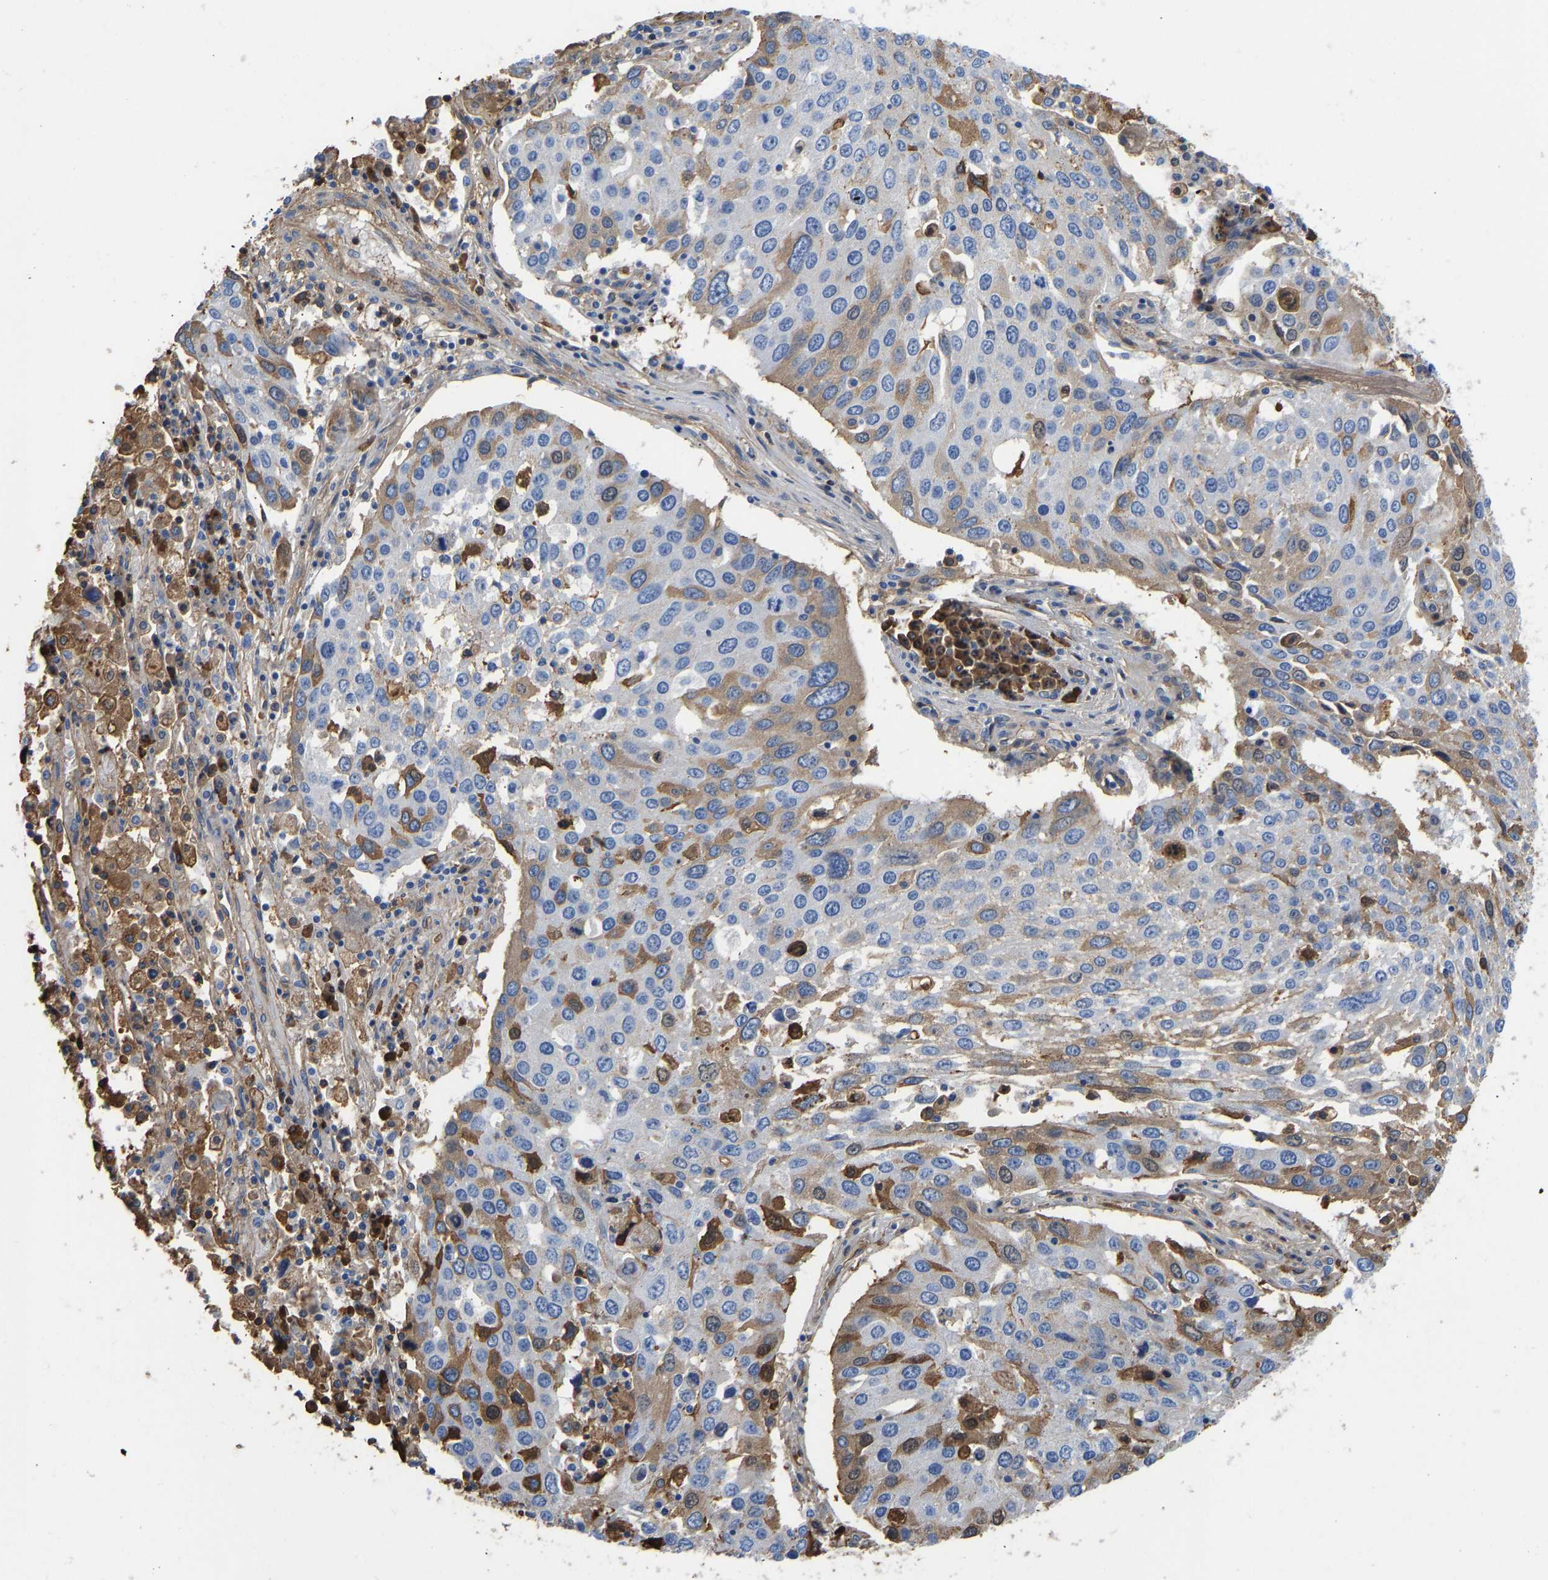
{"staining": {"intensity": "moderate", "quantity": "<25%", "location": "cytoplasmic/membranous"}, "tissue": "lung cancer", "cell_type": "Tumor cells", "image_type": "cancer", "snomed": [{"axis": "morphology", "description": "Squamous cell carcinoma, NOS"}, {"axis": "topography", "description": "Lung"}], "caption": "Tumor cells show low levels of moderate cytoplasmic/membranous positivity in approximately <25% of cells in human lung cancer.", "gene": "HSPG2", "patient": {"sex": "male", "age": 65}}